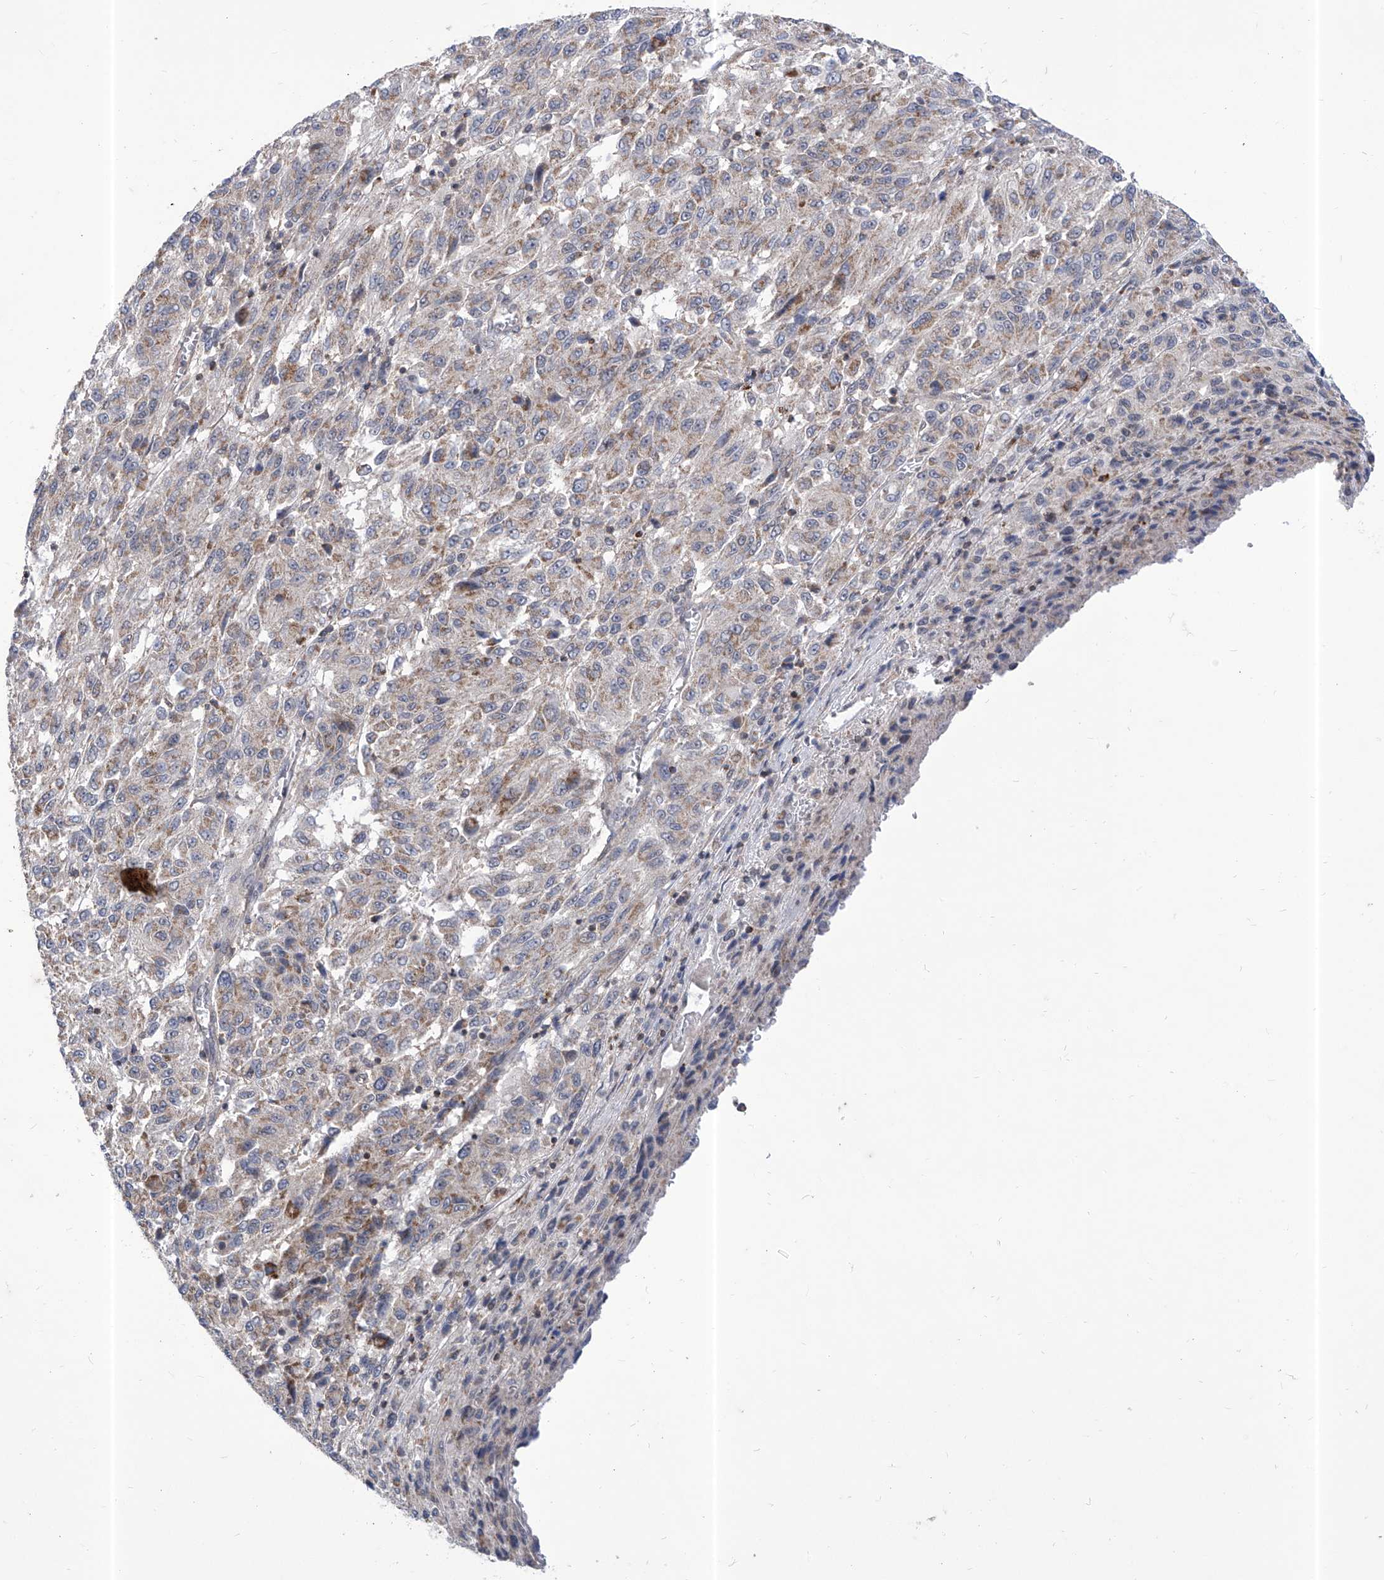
{"staining": {"intensity": "moderate", "quantity": "<25%", "location": "cytoplasmic/membranous"}, "tissue": "melanoma", "cell_type": "Tumor cells", "image_type": "cancer", "snomed": [{"axis": "morphology", "description": "Malignant melanoma, Metastatic site"}, {"axis": "topography", "description": "Lung"}], "caption": "An immunohistochemistry image of tumor tissue is shown. Protein staining in brown shows moderate cytoplasmic/membranous positivity in melanoma within tumor cells.", "gene": "KIFC2", "patient": {"sex": "male", "age": 64}}